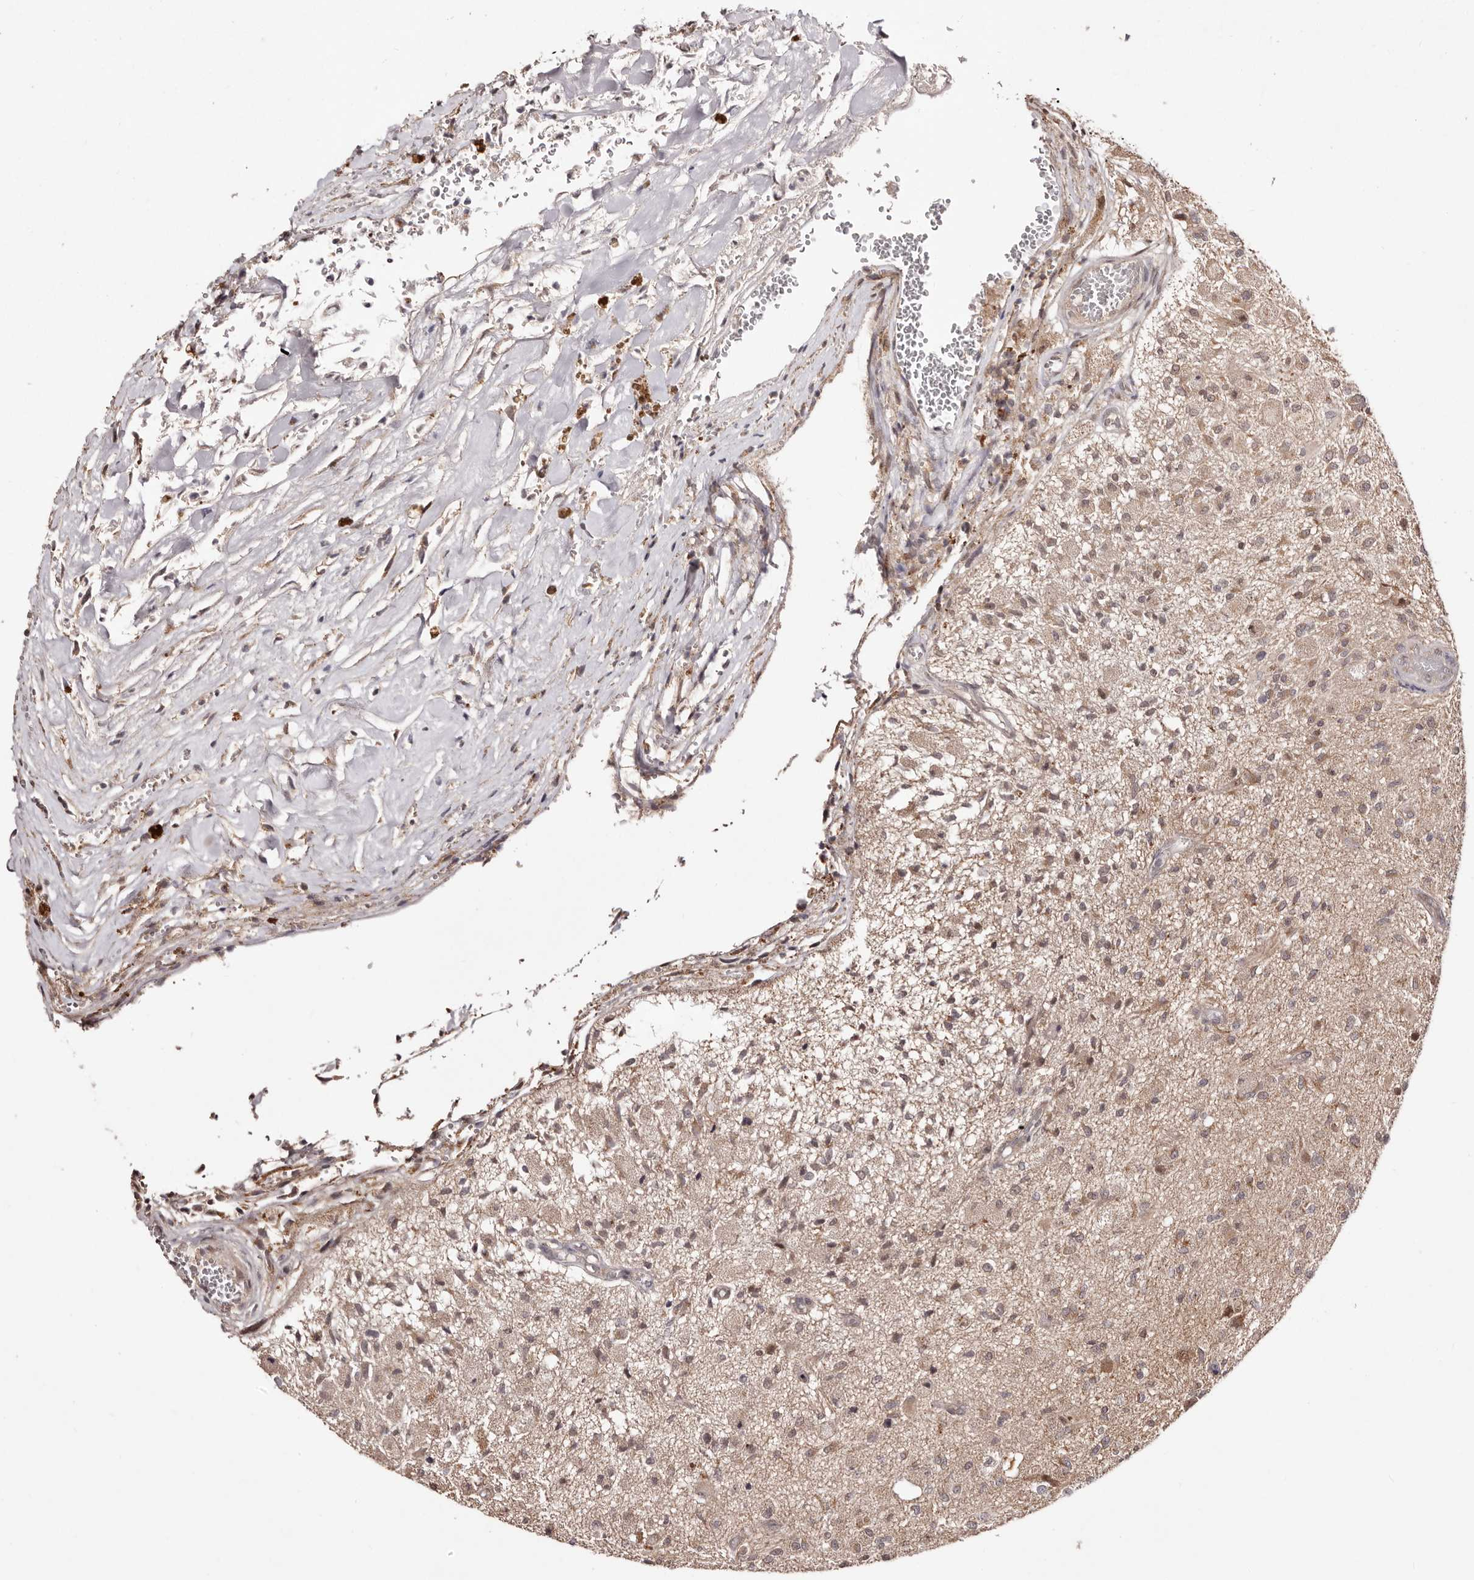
{"staining": {"intensity": "weak", "quantity": ">75%", "location": "cytoplasmic/membranous"}, "tissue": "glioma", "cell_type": "Tumor cells", "image_type": "cancer", "snomed": [{"axis": "morphology", "description": "Normal tissue, NOS"}, {"axis": "morphology", "description": "Glioma, malignant, High grade"}, {"axis": "topography", "description": "Cerebral cortex"}], "caption": "Protein staining of malignant glioma (high-grade) tissue reveals weak cytoplasmic/membranous staining in approximately >75% of tumor cells.", "gene": "EGR3", "patient": {"sex": "male", "age": 77}}